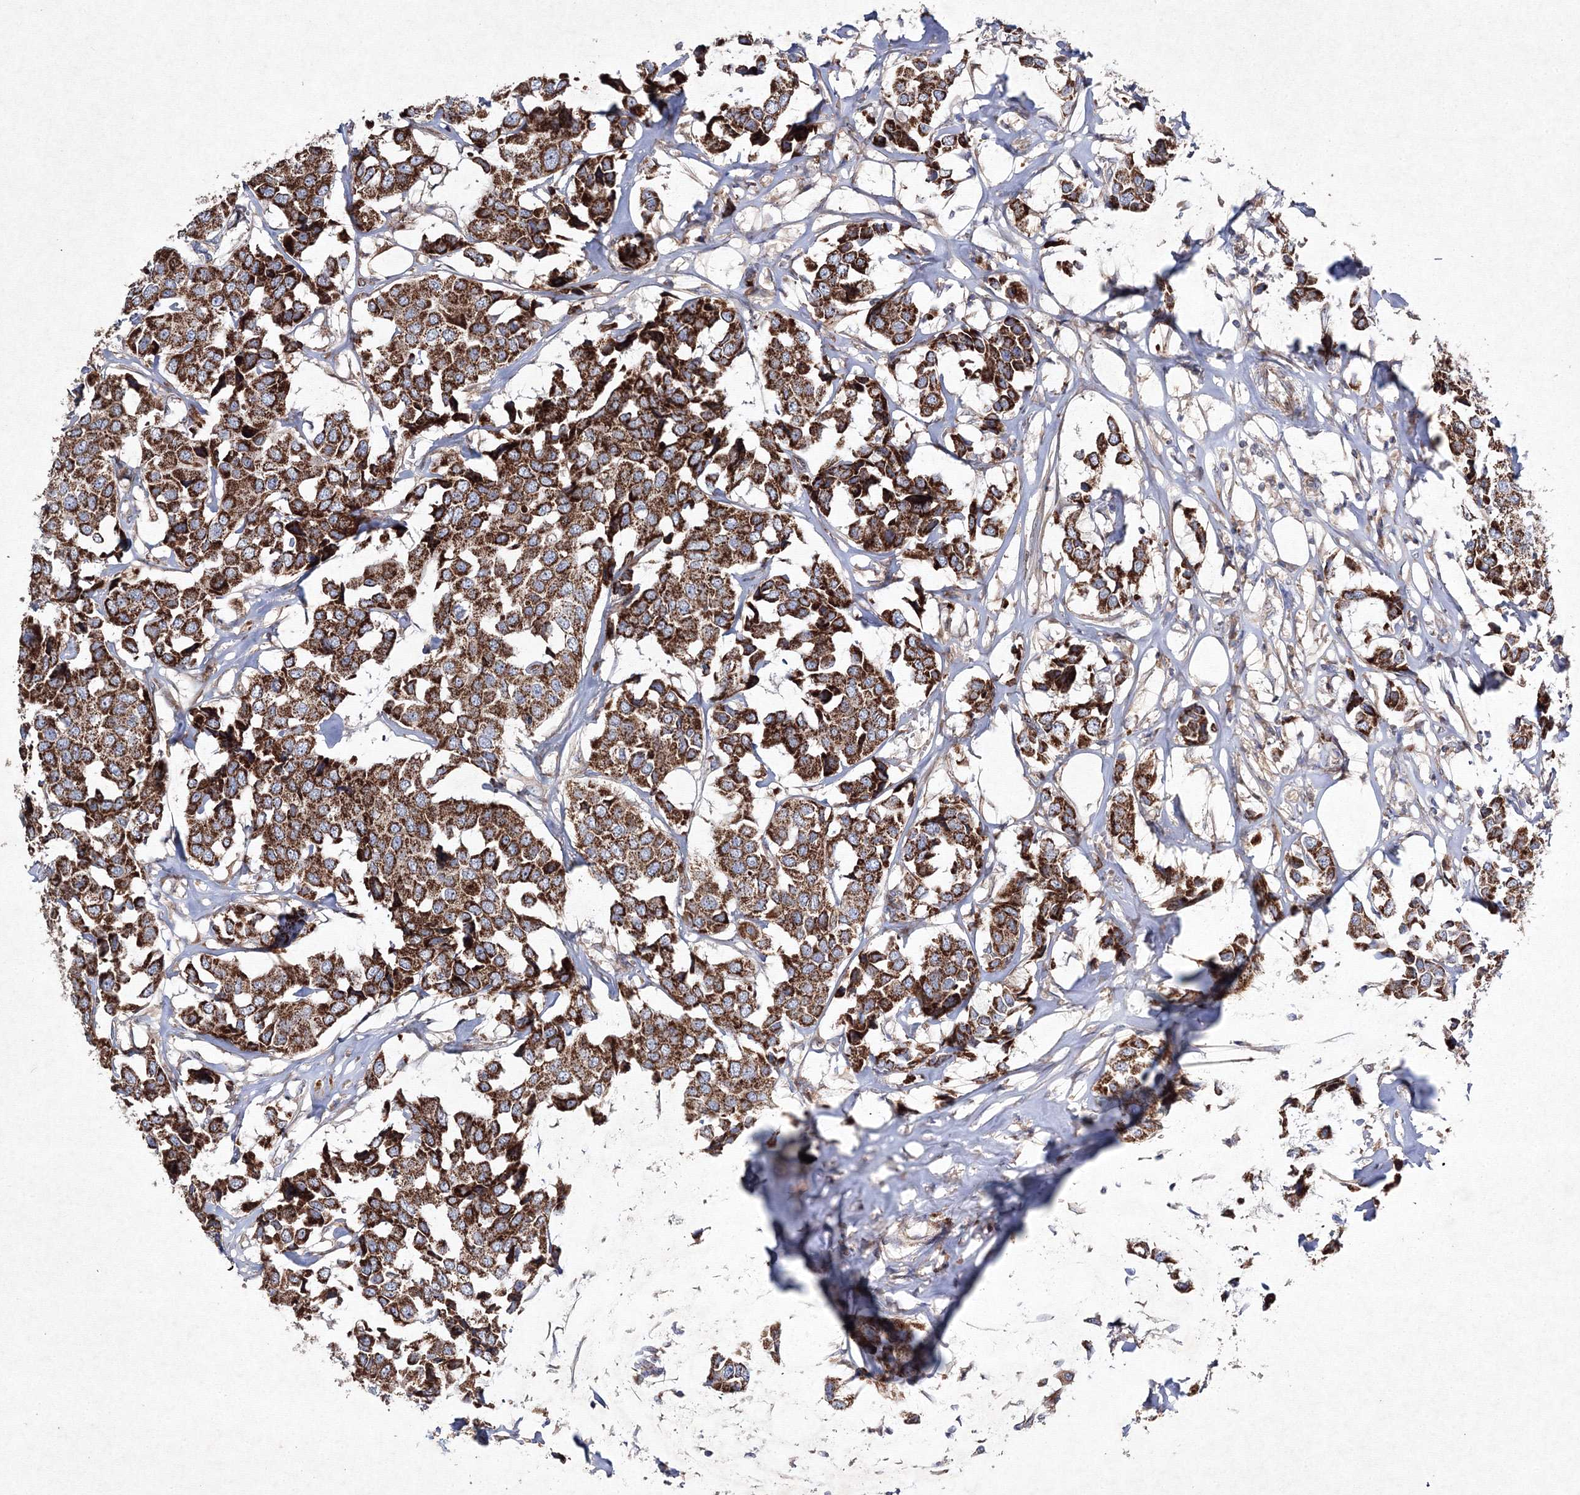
{"staining": {"intensity": "strong", "quantity": ">75%", "location": "cytoplasmic/membranous"}, "tissue": "breast cancer", "cell_type": "Tumor cells", "image_type": "cancer", "snomed": [{"axis": "morphology", "description": "Duct carcinoma"}, {"axis": "topography", "description": "Breast"}], "caption": "A brown stain shows strong cytoplasmic/membranous staining of a protein in breast invasive ductal carcinoma tumor cells. The staining was performed using DAB (3,3'-diaminobenzidine) to visualize the protein expression in brown, while the nuclei were stained in blue with hematoxylin (Magnification: 20x).", "gene": "GFM1", "patient": {"sex": "female", "age": 80}}